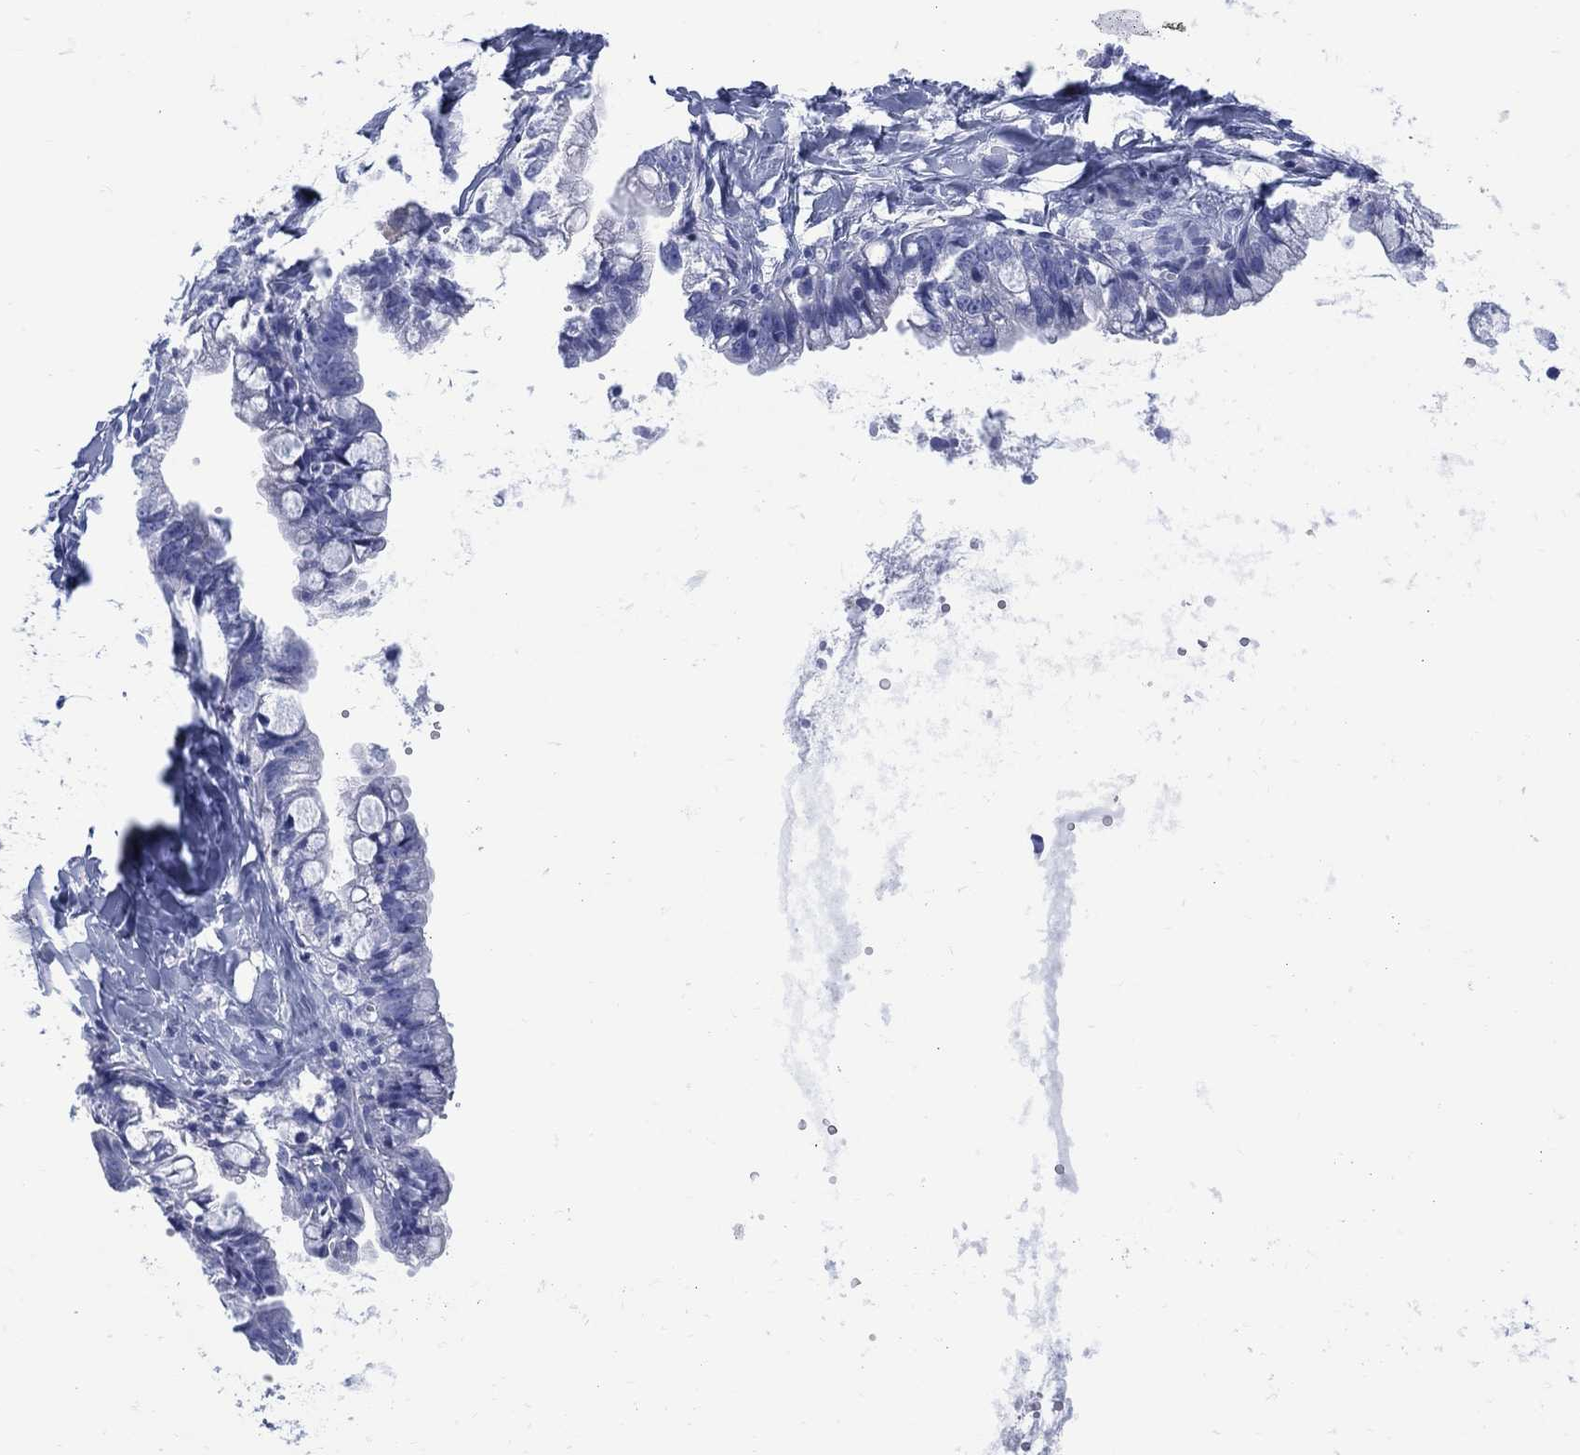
{"staining": {"intensity": "negative", "quantity": "none", "location": "none"}, "tissue": "ovarian cancer", "cell_type": "Tumor cells", "image_type": "cancer", "snomed": [{"axis": "morphology", "description": "Cystadenocarcinoma, mucinous, NOS"}, {"axis": "topography", "description": "Ovary"}], "caption": "Micrograph shows no protein positivity in tumor cells of mucinous cystadenocarcinoma (ovarian) tissue. (DAB immunohistochemistry with hematoxylin counter stain).", "gene": "DDI1", "patient": {"sex": "female", "age": 63}}